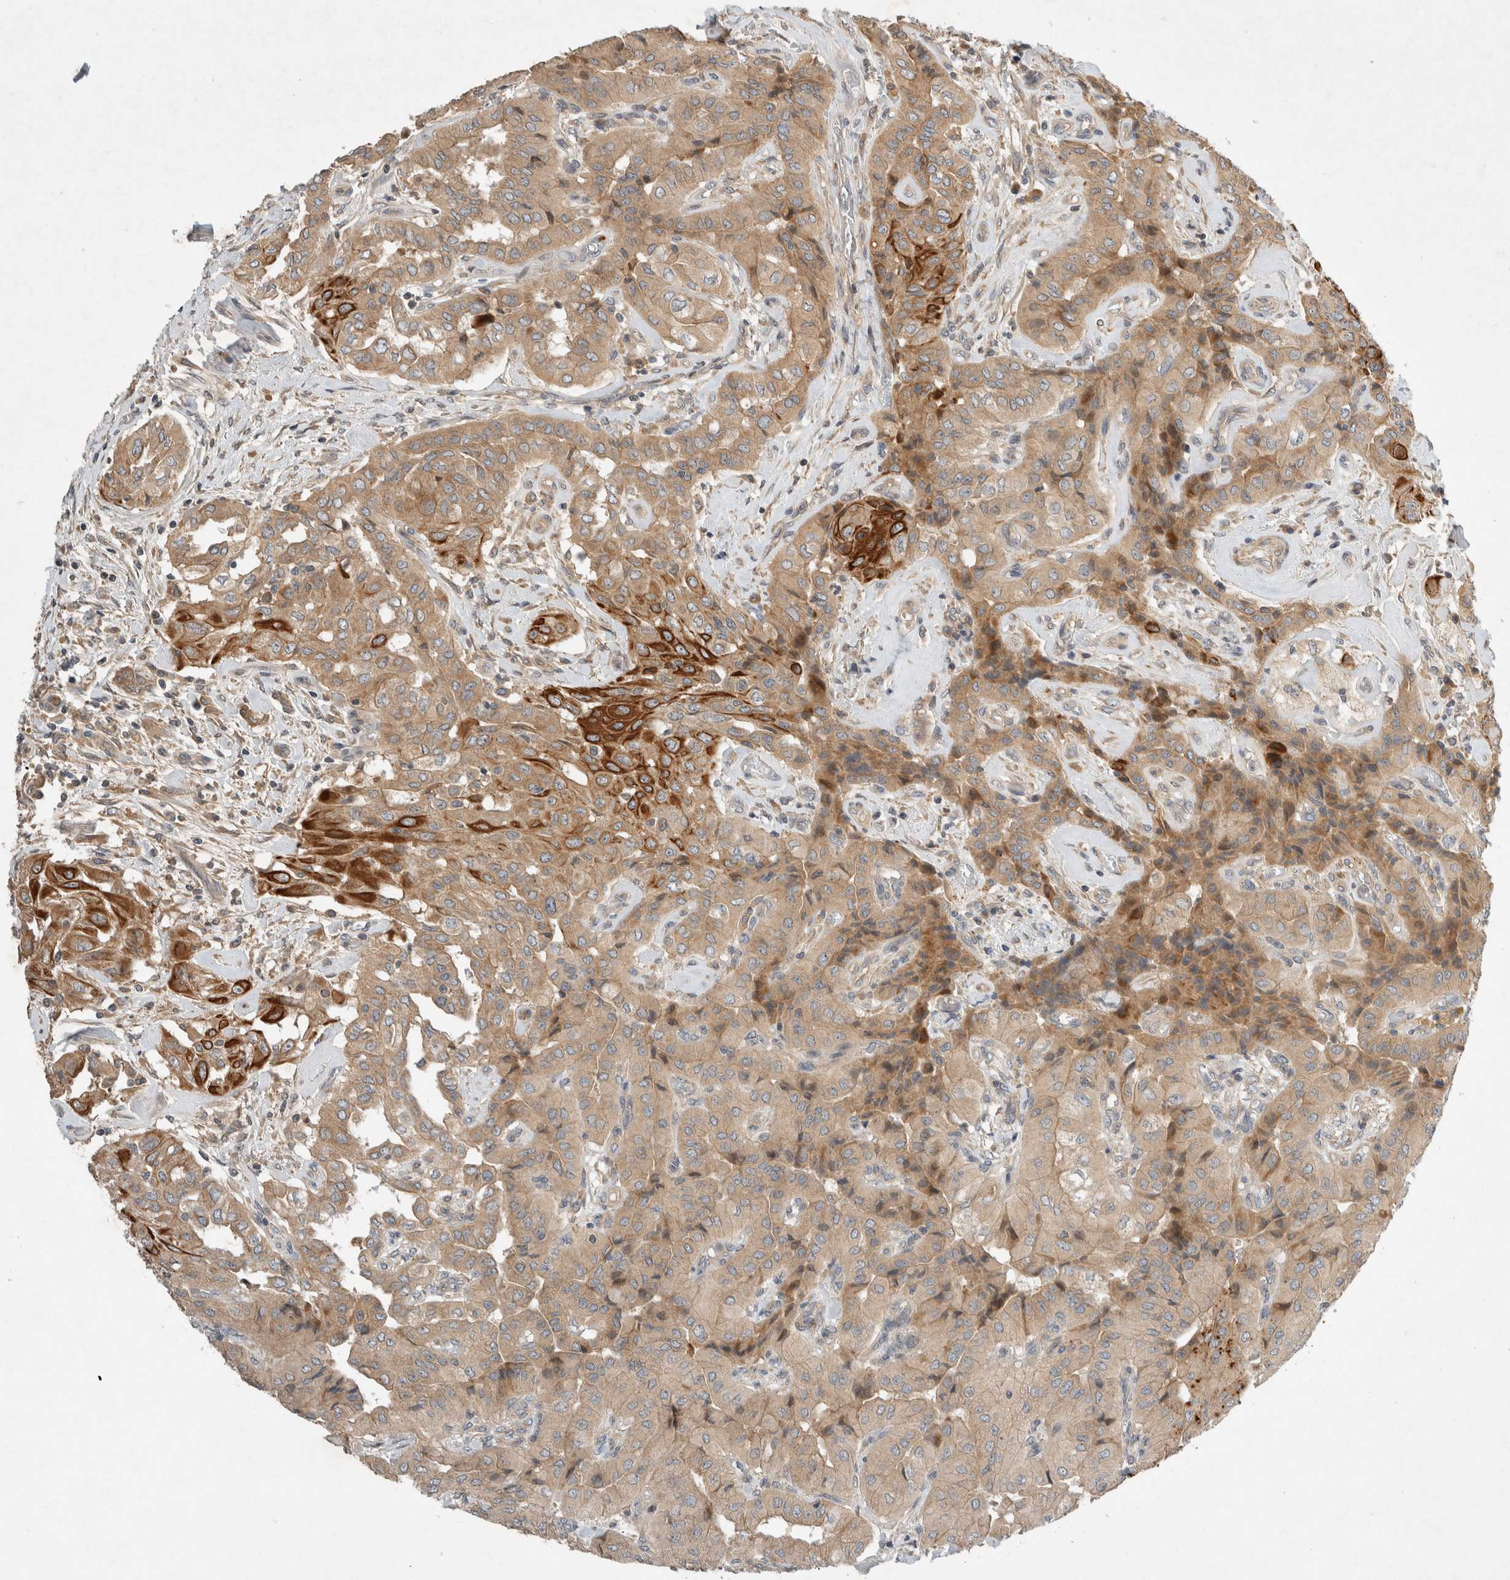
{"staining": {"intensity": "strong", "quantity": "<25%", "location": "cytoplasmic/membranous"}, "tissue": "thyroid cancer", "cell_type": "Tumor cells", "image_type": "cancer", "snomed": [{"axis": "morphology", "description": "Papillary adenocarcinoma, NOS"}, {"axis": "topography", "description": "Thyroid gland"}], "caption": "Tumor cells display medium levels of strong cytoplasmic/membranous positivity in about <25% of cells in papillary adenocarcinoma (thyroid).", "gene": "ARMC9", "patient": {"sex": "female", "age": 59}}